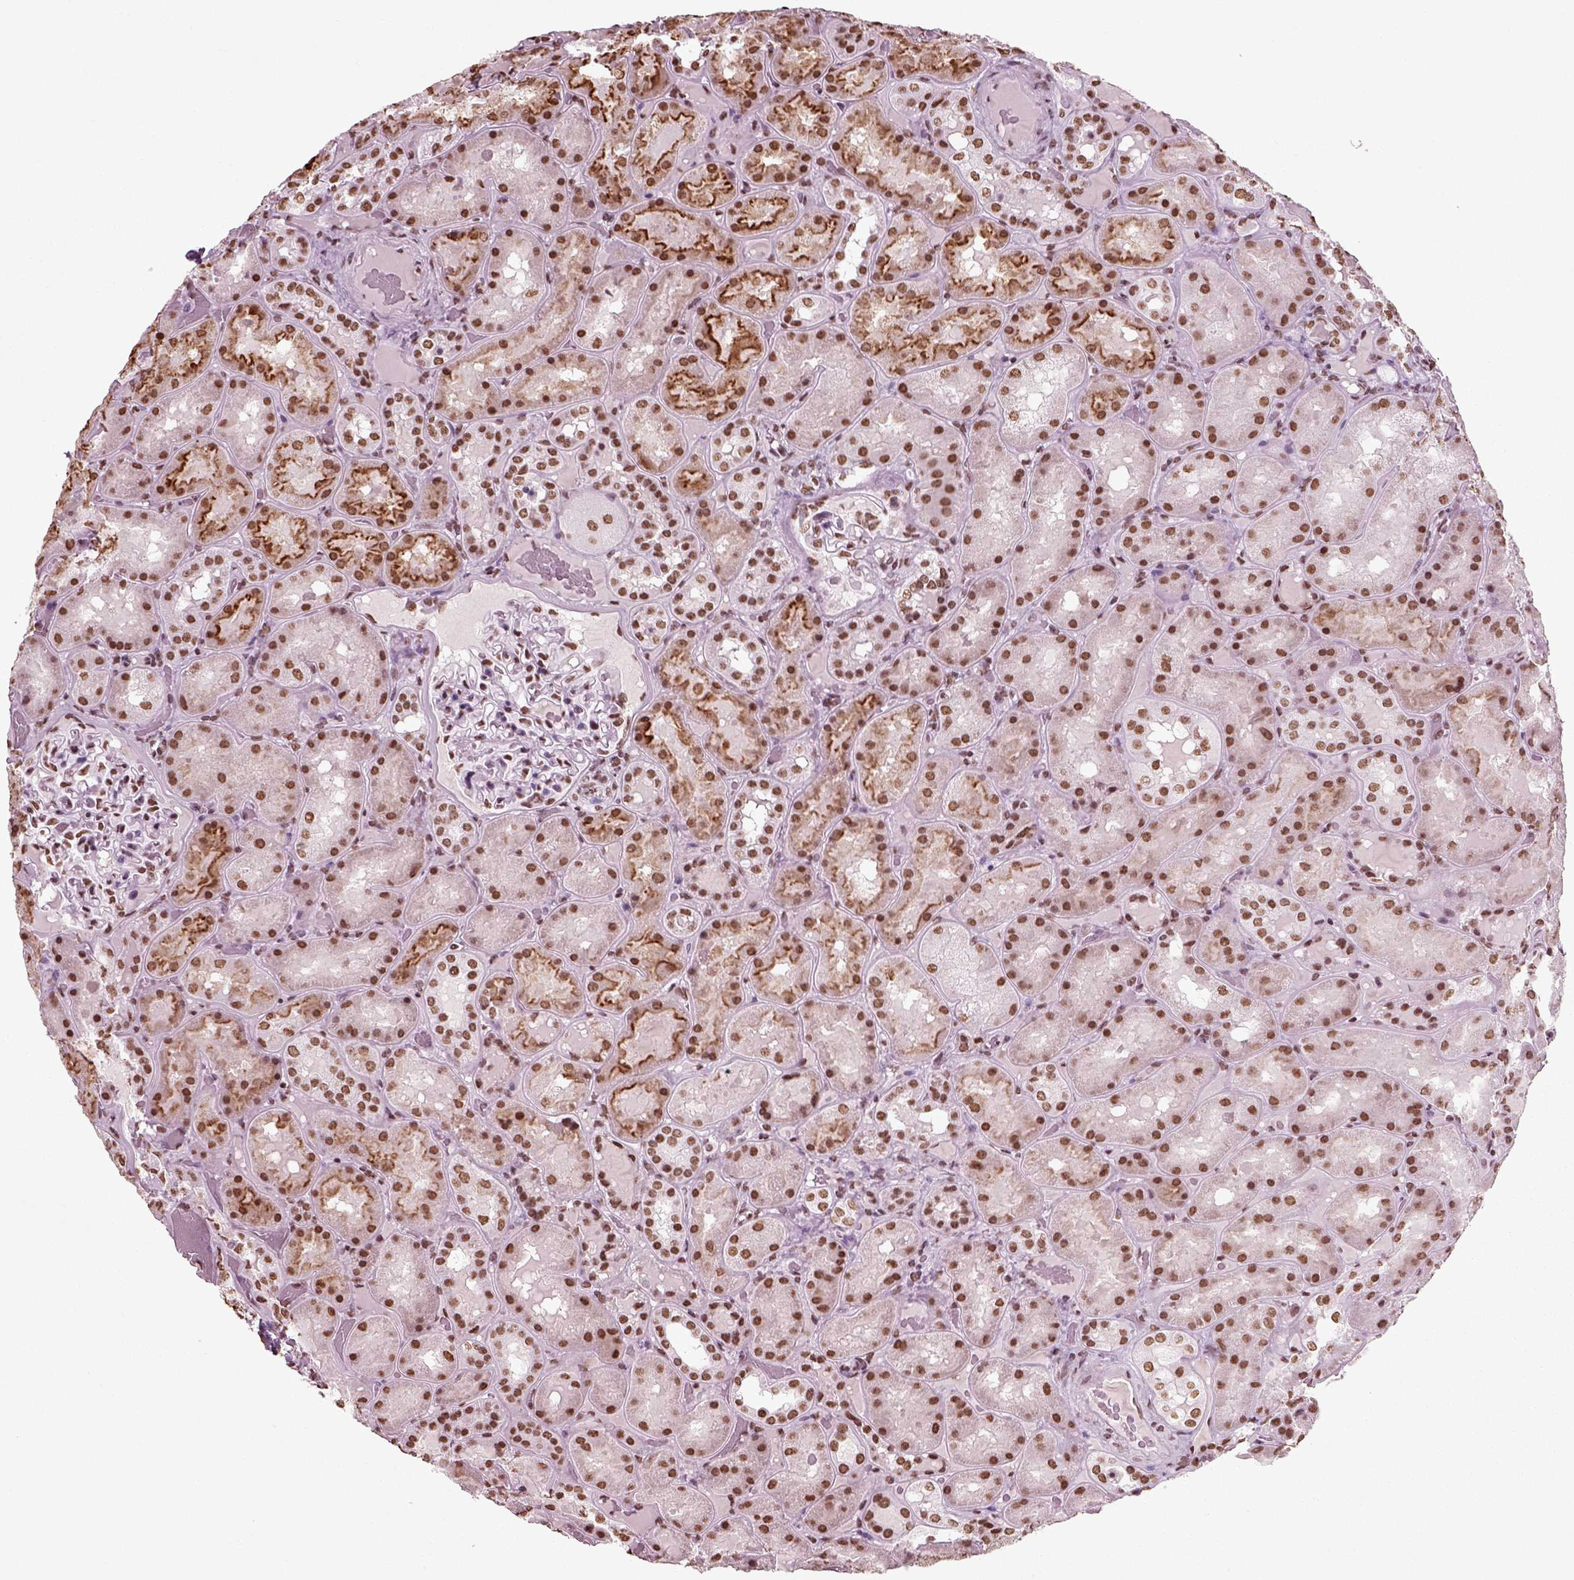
{"staining": {"intensity": "moderate", "quantity": "25%-75%", "location": "nuclear"}, "tissue": "kidney", "cell_type": "Cells in glomeruli", "image_type": "normal", "snomed": [{"axis": "morphology", "description": "Normal tissue, NOS"}, {"axis": "topography", "description": "Kidney"}], "caption": "Immunohistochemistry (IHC) photomicrograph of unremarkable kidney: kidney stained using immunohistochemistry reveals medium levels of moderate protein expression localized specifically in the nuclear of cells in glomeruli, appearing as a nuclear brown color.", "gene": "POLR1H", "patient": {"sex": "male", "age": 73}}